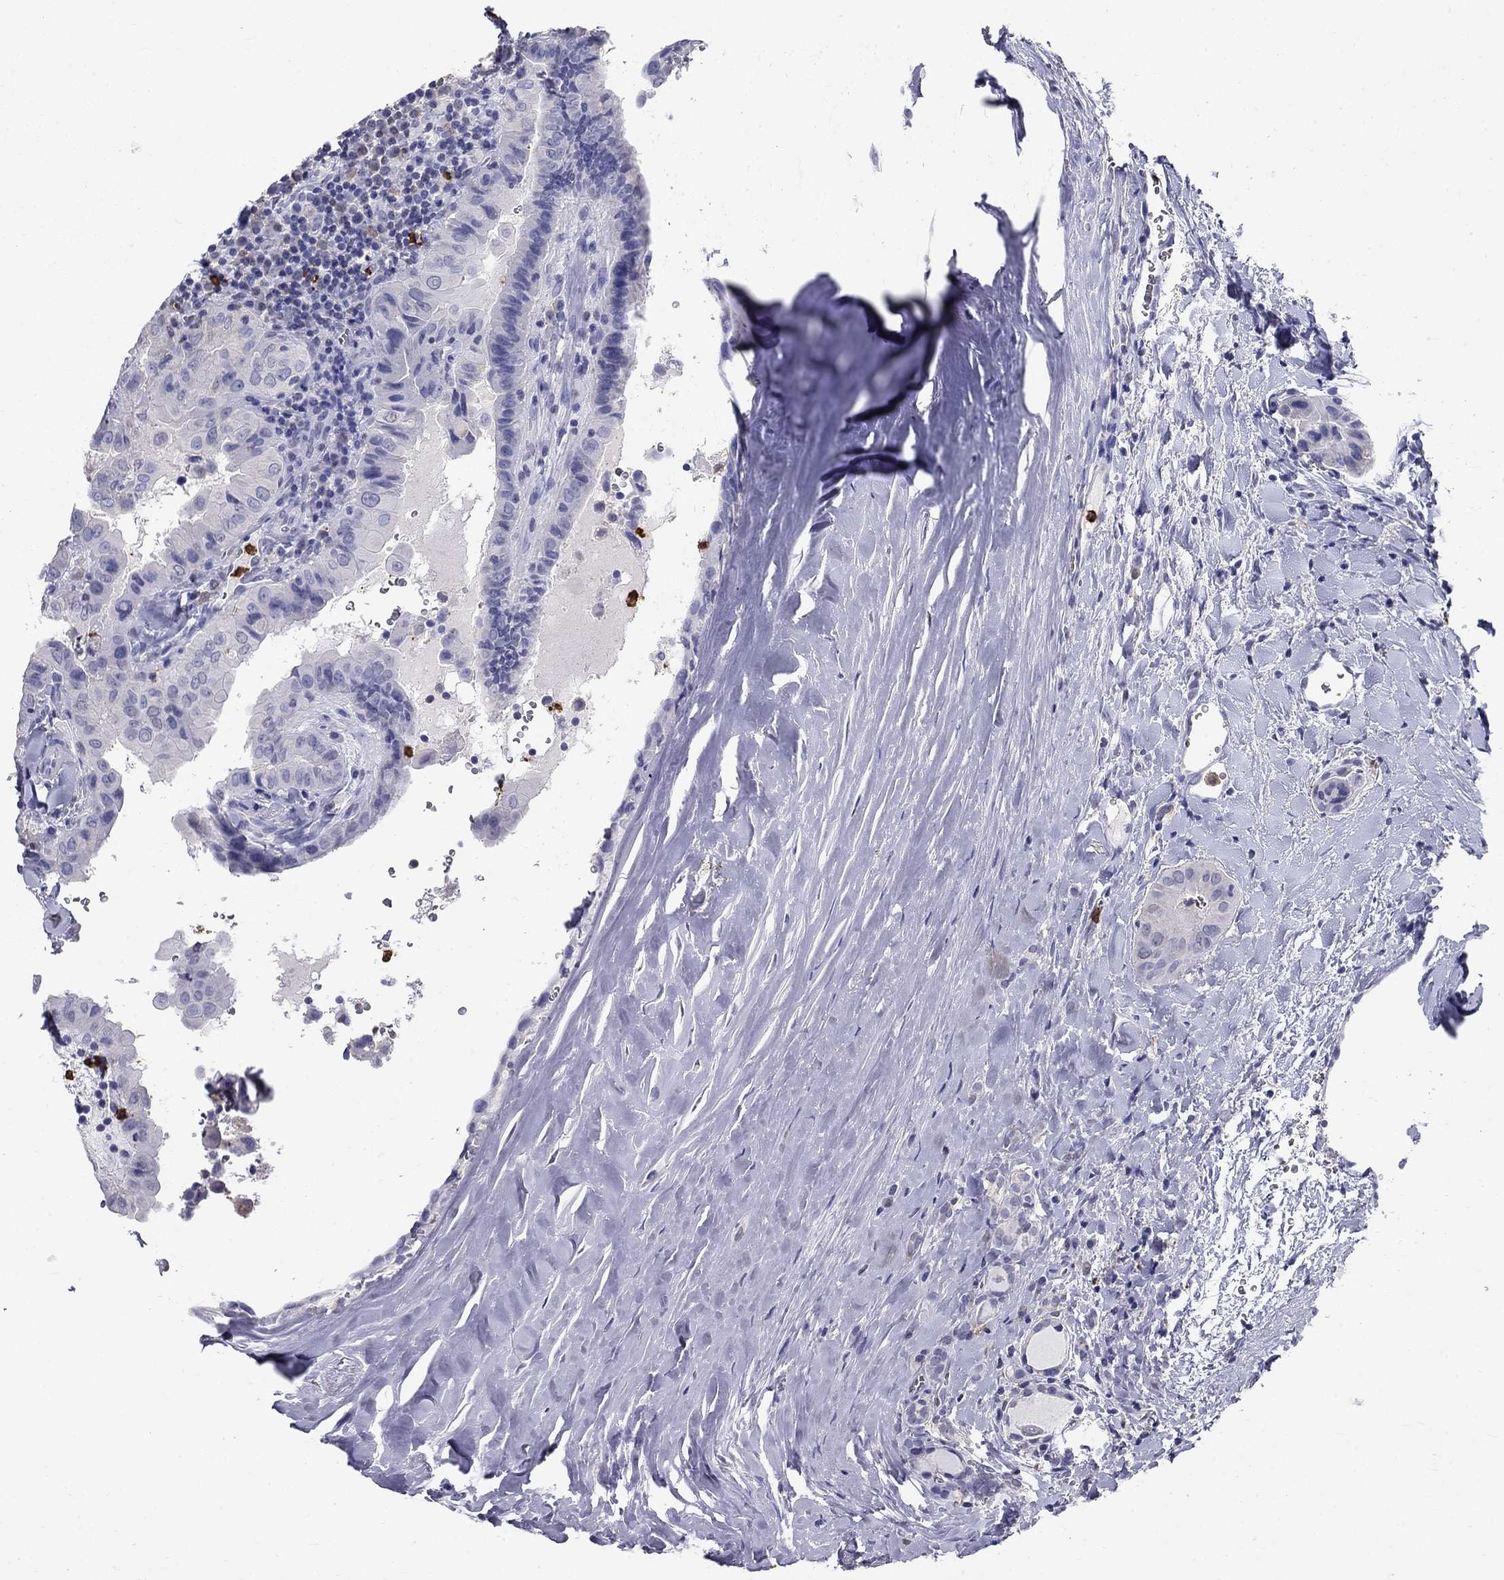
{"staining": {"intensity": "negative", "quantity": "none", "location": "none"}, "tissue": "thyroid cancer", "cell_type": "Tumor cells", "image_type": "cancer", "snomed": [{"axis": "morphology", "description": "Papillary adenocarcinoma, NOS"}, {"axis": "topography", "description": "Thyroid gland"}], "caption": "Thyroid papillary adenocarcinoma stained for a protein using immunohistochemistry (IHC) reveals no staining tumor cells.", "gene": "IGSF8", "patient": {"sex": "female", "age": 37}}